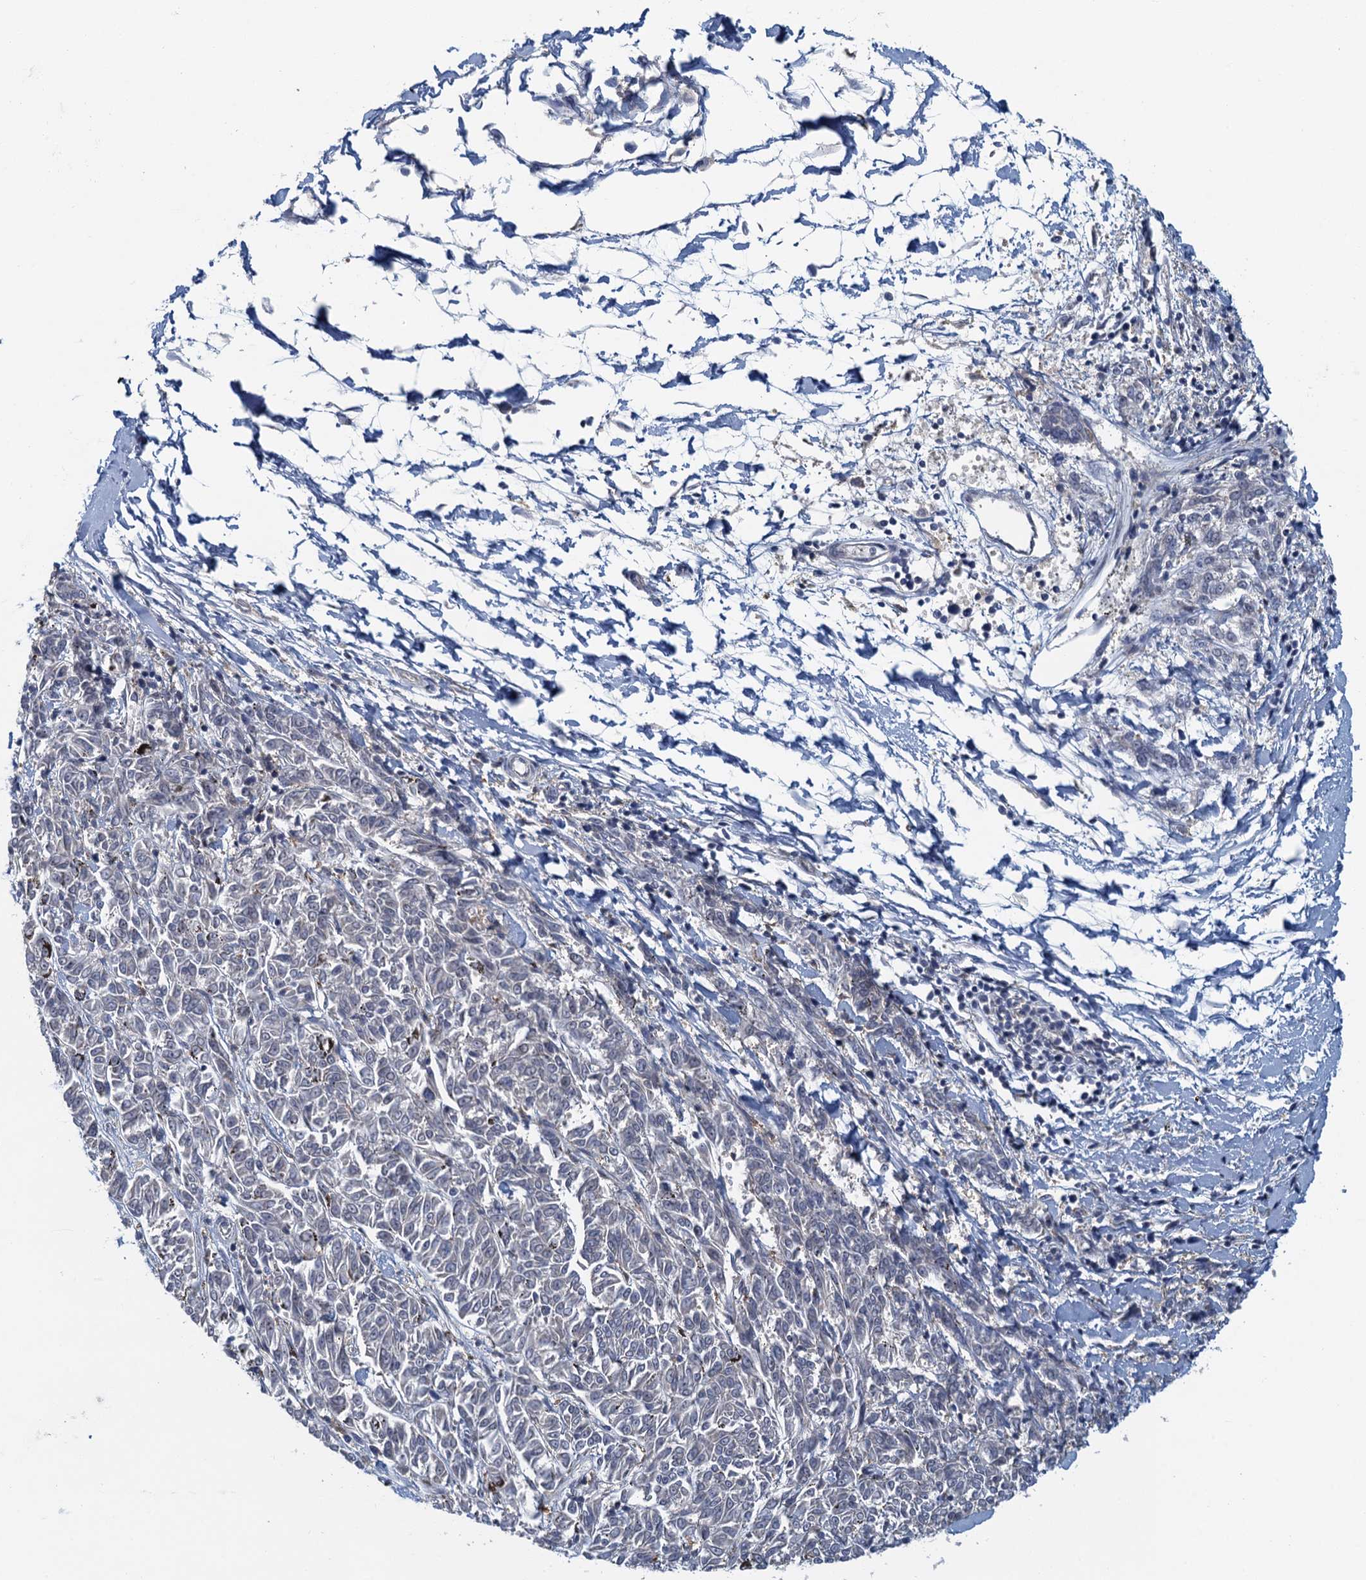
{"staining": {"intensity": "negative", "quantity": "none", "location": "none"}, "tissue": "melanoma", "cell_type": "Tumor cells", "image_type": "cancer", "snomed": [{"axis": "morphology", "description": "Malignant melanoma, NOS"}, {"axis": "topography", "description": "Skin"}], "caption": "This is a histopathology image of IHC staining of malignant melanoma, which shows no expression in tumor cells.", "gene": "NCKAP1L", "patient": {"sex": "female", "age": 72}}